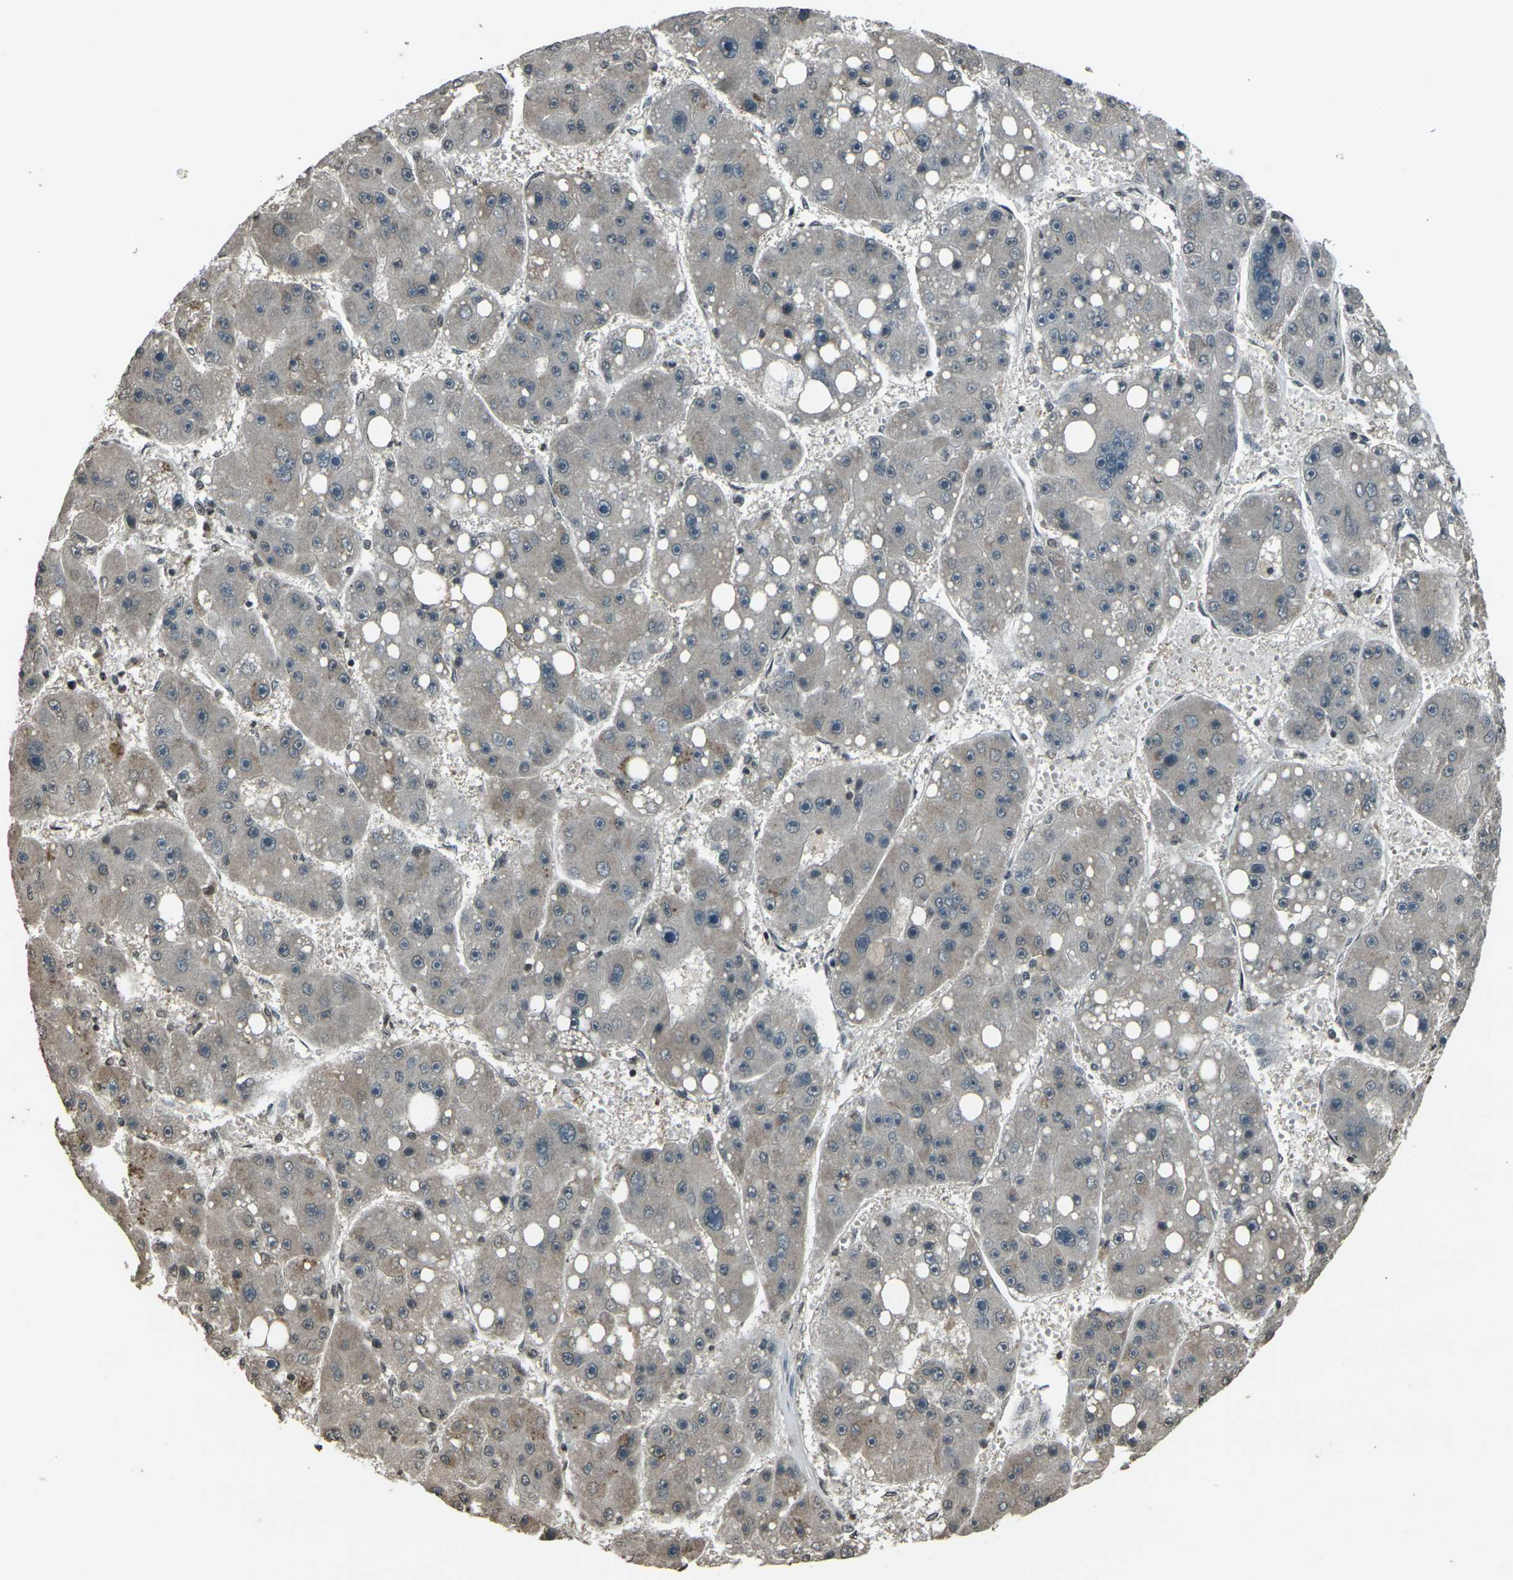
{"staining": {"intensity": "weak", "quantity": "<25%", "location": "cytoplasmic/membranous"}, "tissue": "liver cancer", "cell_type": "Tumor cells", "image_type": "cancer", "snomed": [{"axis": "morphology", "description": "Carcinoma, Hepatocellular, NOS"}, {"axis": "topography", "description": "Liver"}], "caption": "High magnification brightfield microscopy of liver hepatocellular carcinoma stained with DAB (brown) and counterstained with hematoxylin (blue): tumor cells show no significant staining.", "gene": "PRPF8", "patient": {"sex": "female", "age": 61}}